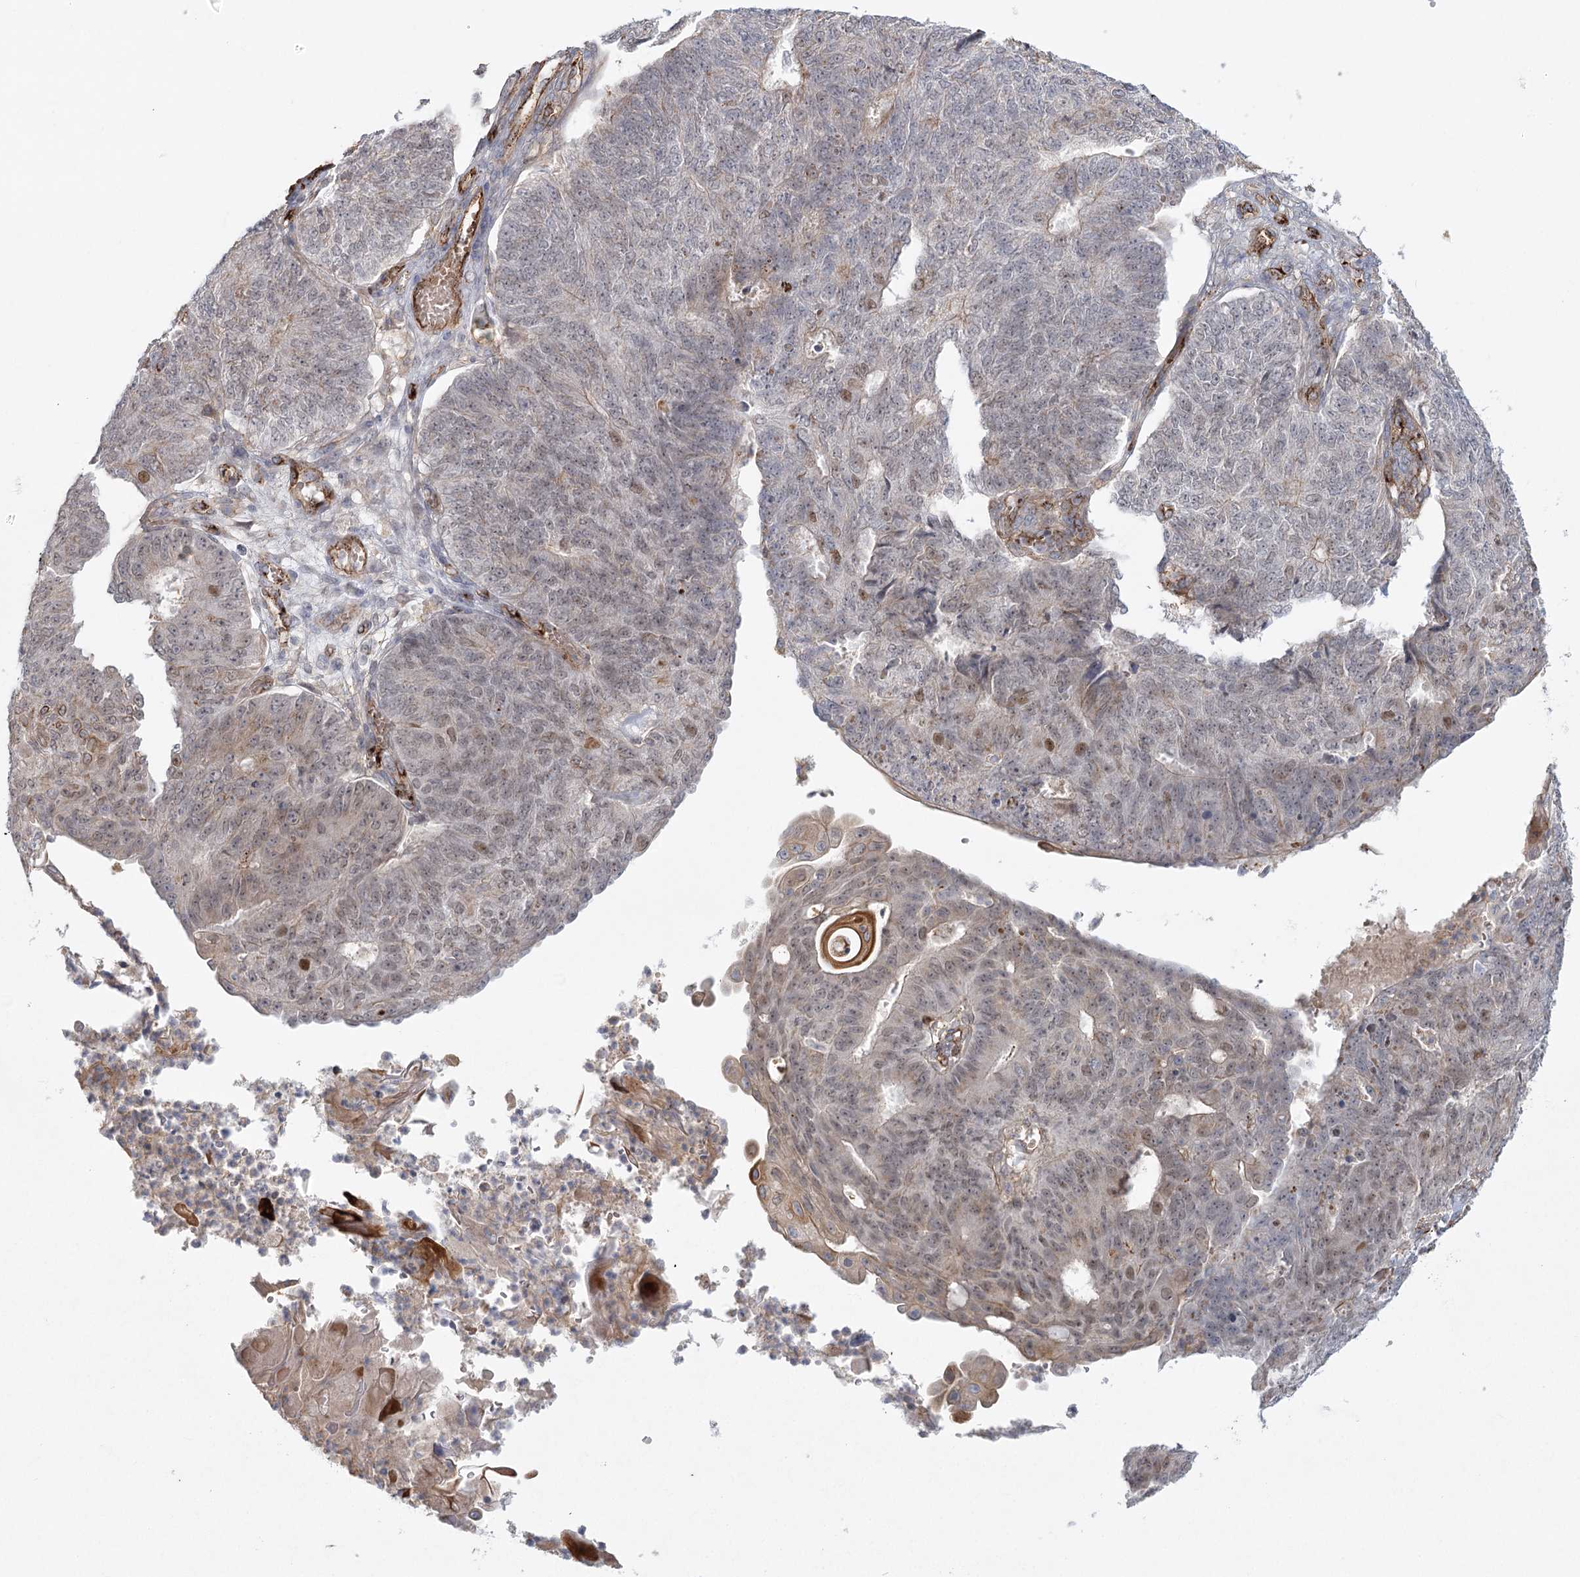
{"staining": {"intensity": "weak", "quantity": "<25%", "location": "cytoplasmic/membranous"}, "tissue": "endometrial cancer", "cell_type": "Tumor cells", "image_type": "cancer", "snomed": [{"axis": "morphology", "description": "Adenocarcinoma, NOS"}, {"axis": "topography", "description": "Endometrium"}], "caption": "High power microscopy histopathology image of an IHC photomicrograph of adenocarcinoma (endometrial), revealing no significant positivity in tumor cells.", "gene": "KBTBD4", "patient": {"sex": "female", "age": 32}}